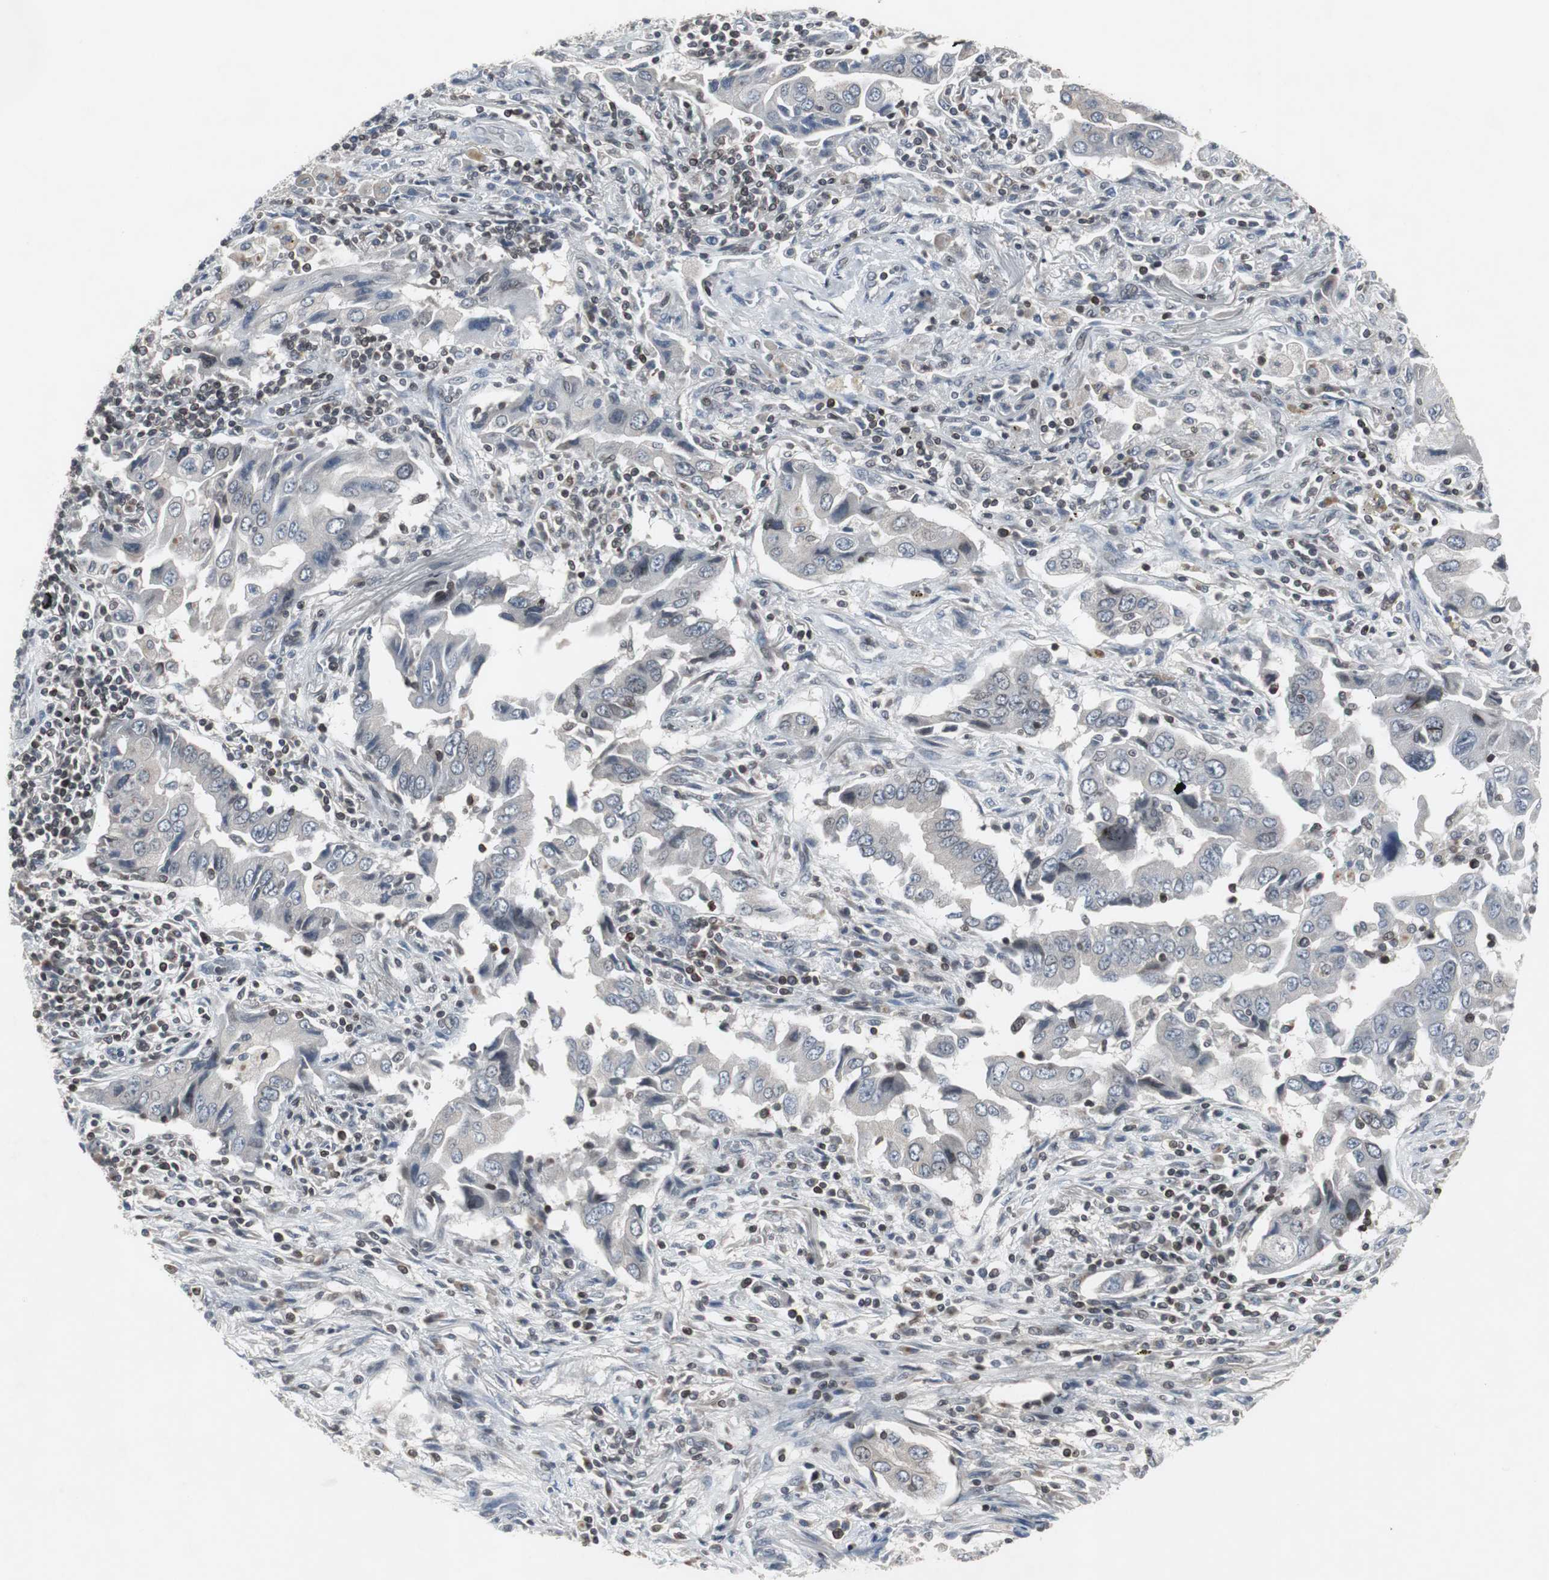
{"staining": {"intensity": "negative", "quantity": "none", "location": "none"}, "tissue": "lung cancer", "cell_type": "Tumor cells", "image_type": "cancer", "snomed": [{"axis": "morphology", "description": "Adenocarcinoma, NOS"}, {"axis": "topography", "description": "Lung"}], "caption": "A high-resolution image shows IHC staining of adenocarcinoma (lung), which shows no significant positivity in tumor cells.", "gene": "ZNF396", "patient": {"sex": "female", "age": 65}}